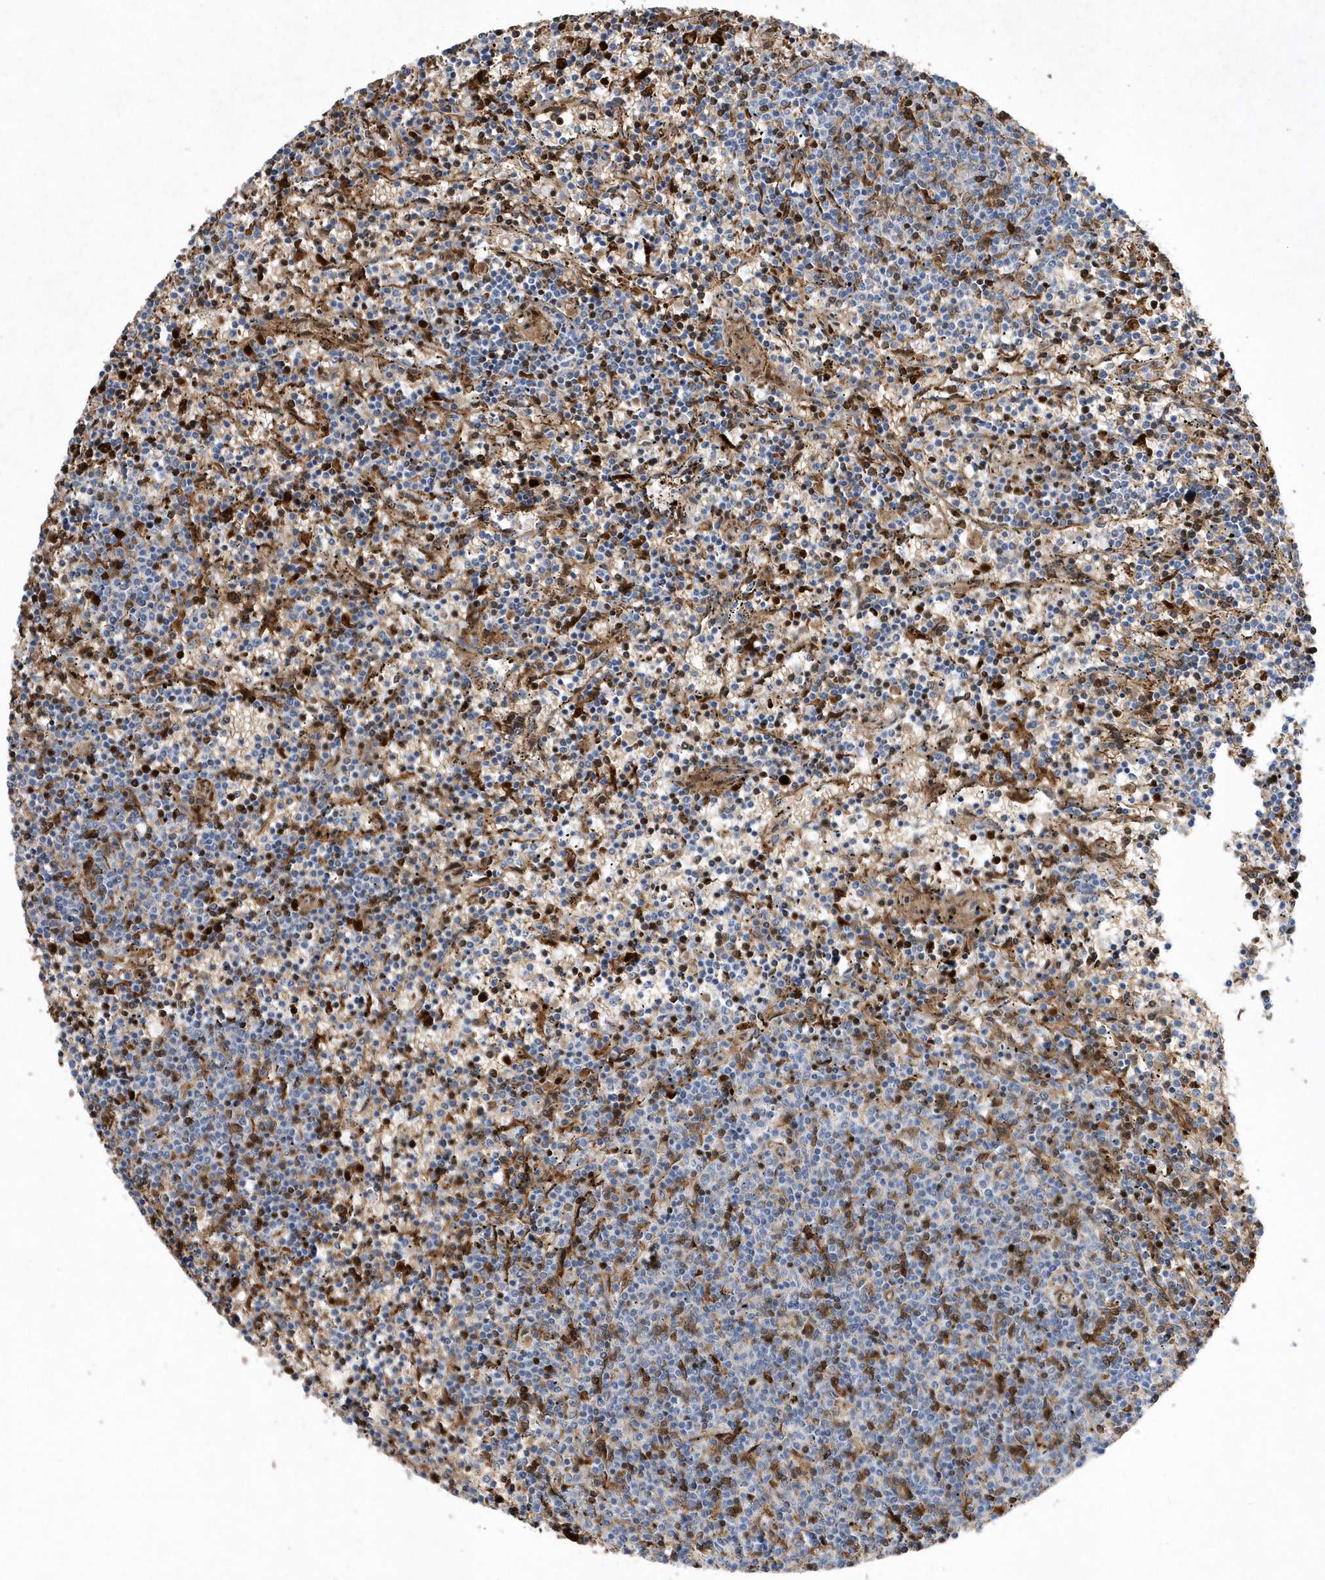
{"staining": {"intensity": "negative", "quantity": "none", "location": "none"}, "tissue": "lymphoma", "cell_type": "Tumor cells", "image_type": "cancer", "snomed": [{"axis": "morphology", "description": "Malignant lymphoma, non-Hodgkin's type, Low grade"}, {"axis": "topography", "description": "Spleen"}], "caption": "Low-grade malignant lymphoma, non-Hodgkin's type was stained to show a protein in brown. There is no significant staining in tumor cells. The staining was performed using DAB to visualize the protein expression in brown, while the nuclei were stained in blue with hematoxylin (Magnification: 20x).", "gene": "ZNF875", "patient": {"sex": "female", "age": 50}}